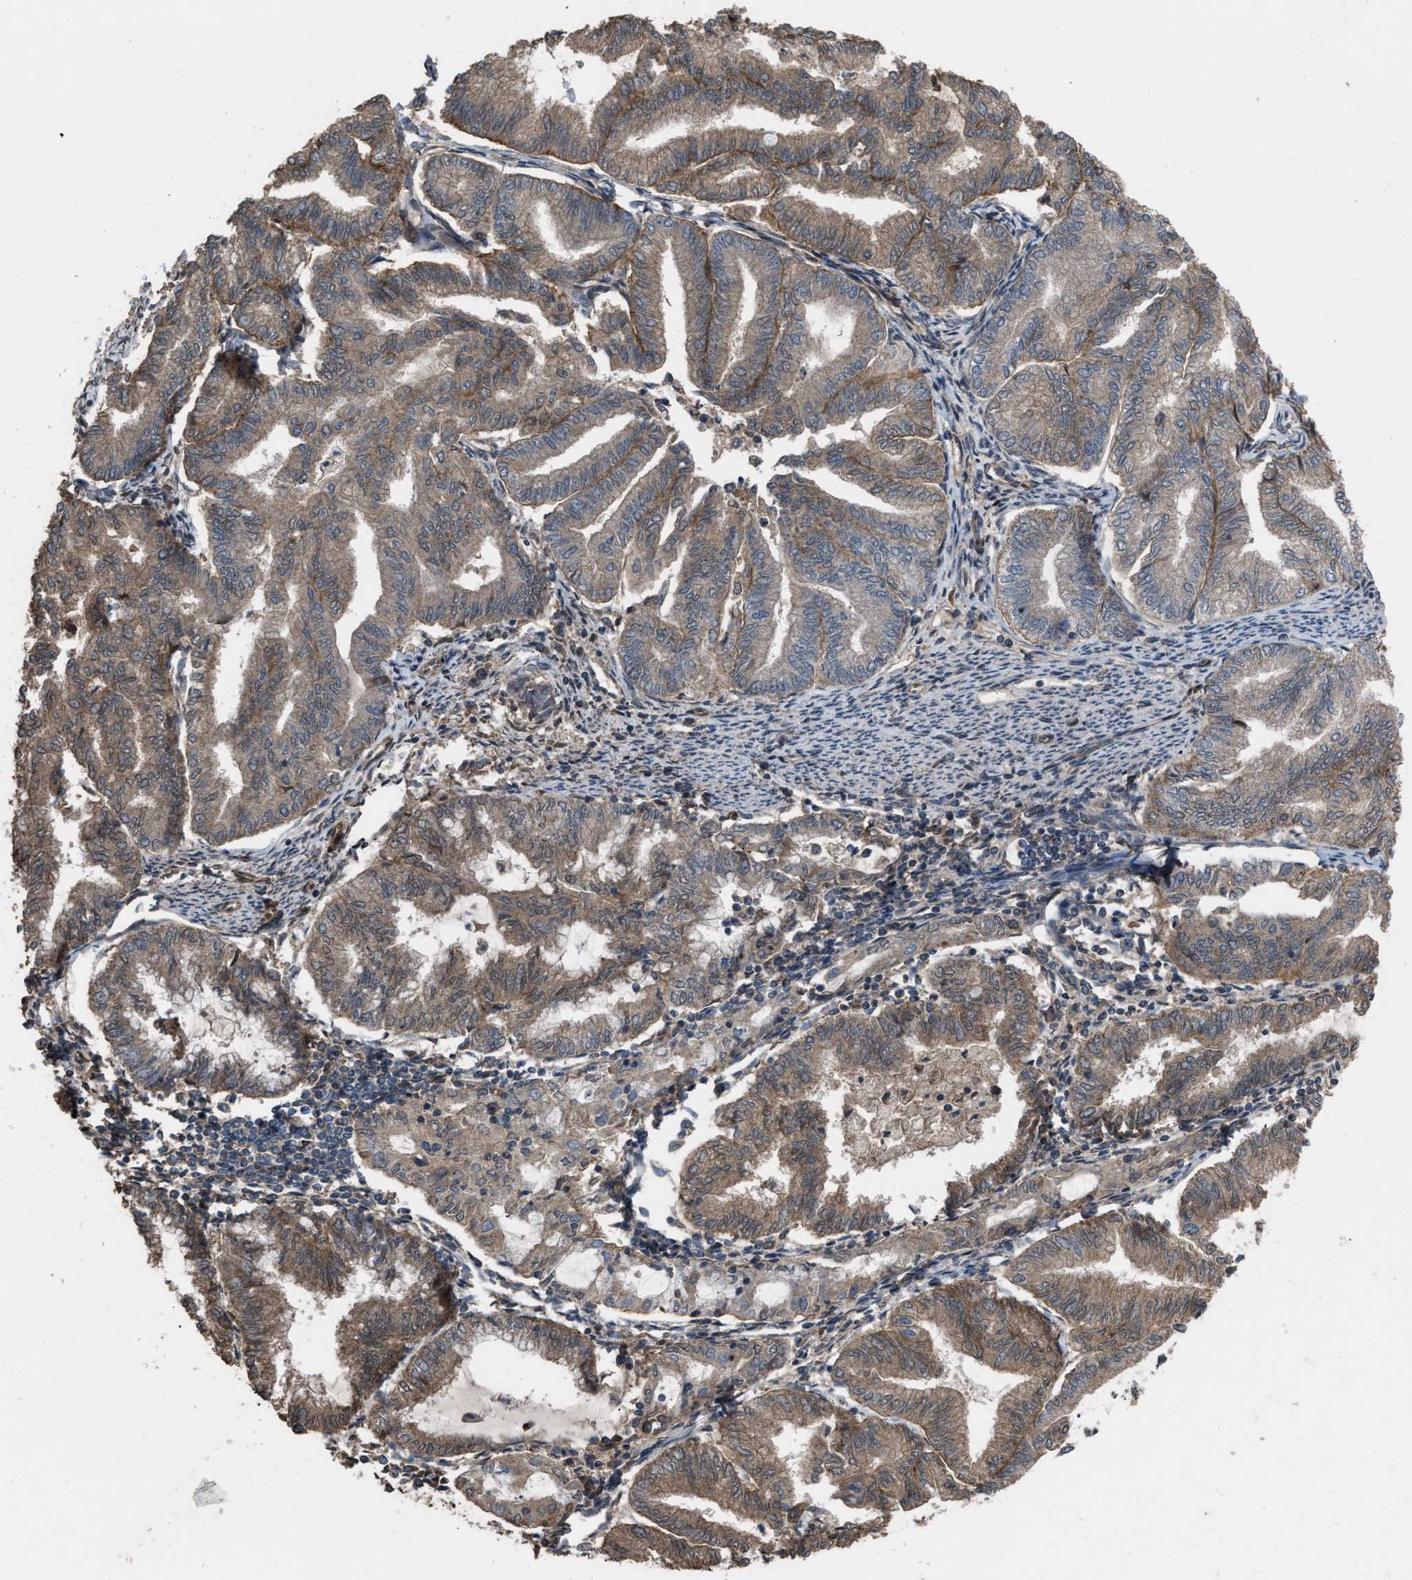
{"staining": {"intensity": "weak", "quantity": ">75%", "location": "cytoplasmic/membranous"}, "tissue": "endometrial cancer", "cell_type": "Tumor cells", "image_type": "cancer", "snomed": [{"axis": "morphology", "description": "Adenocarcinoma, NOS"}, {"axis": "topography", "description": "Endometrium"}], "caption": "High-power microscopy captured an immunohistochemistry photomicrograph of endometrial cancer (adenocarcinoma), revealing weak cytoplasmic/membranous staining in about >75% of tumor cells.", "gene": "UTRN", "patient": {"sex": "female", "age": 79}}